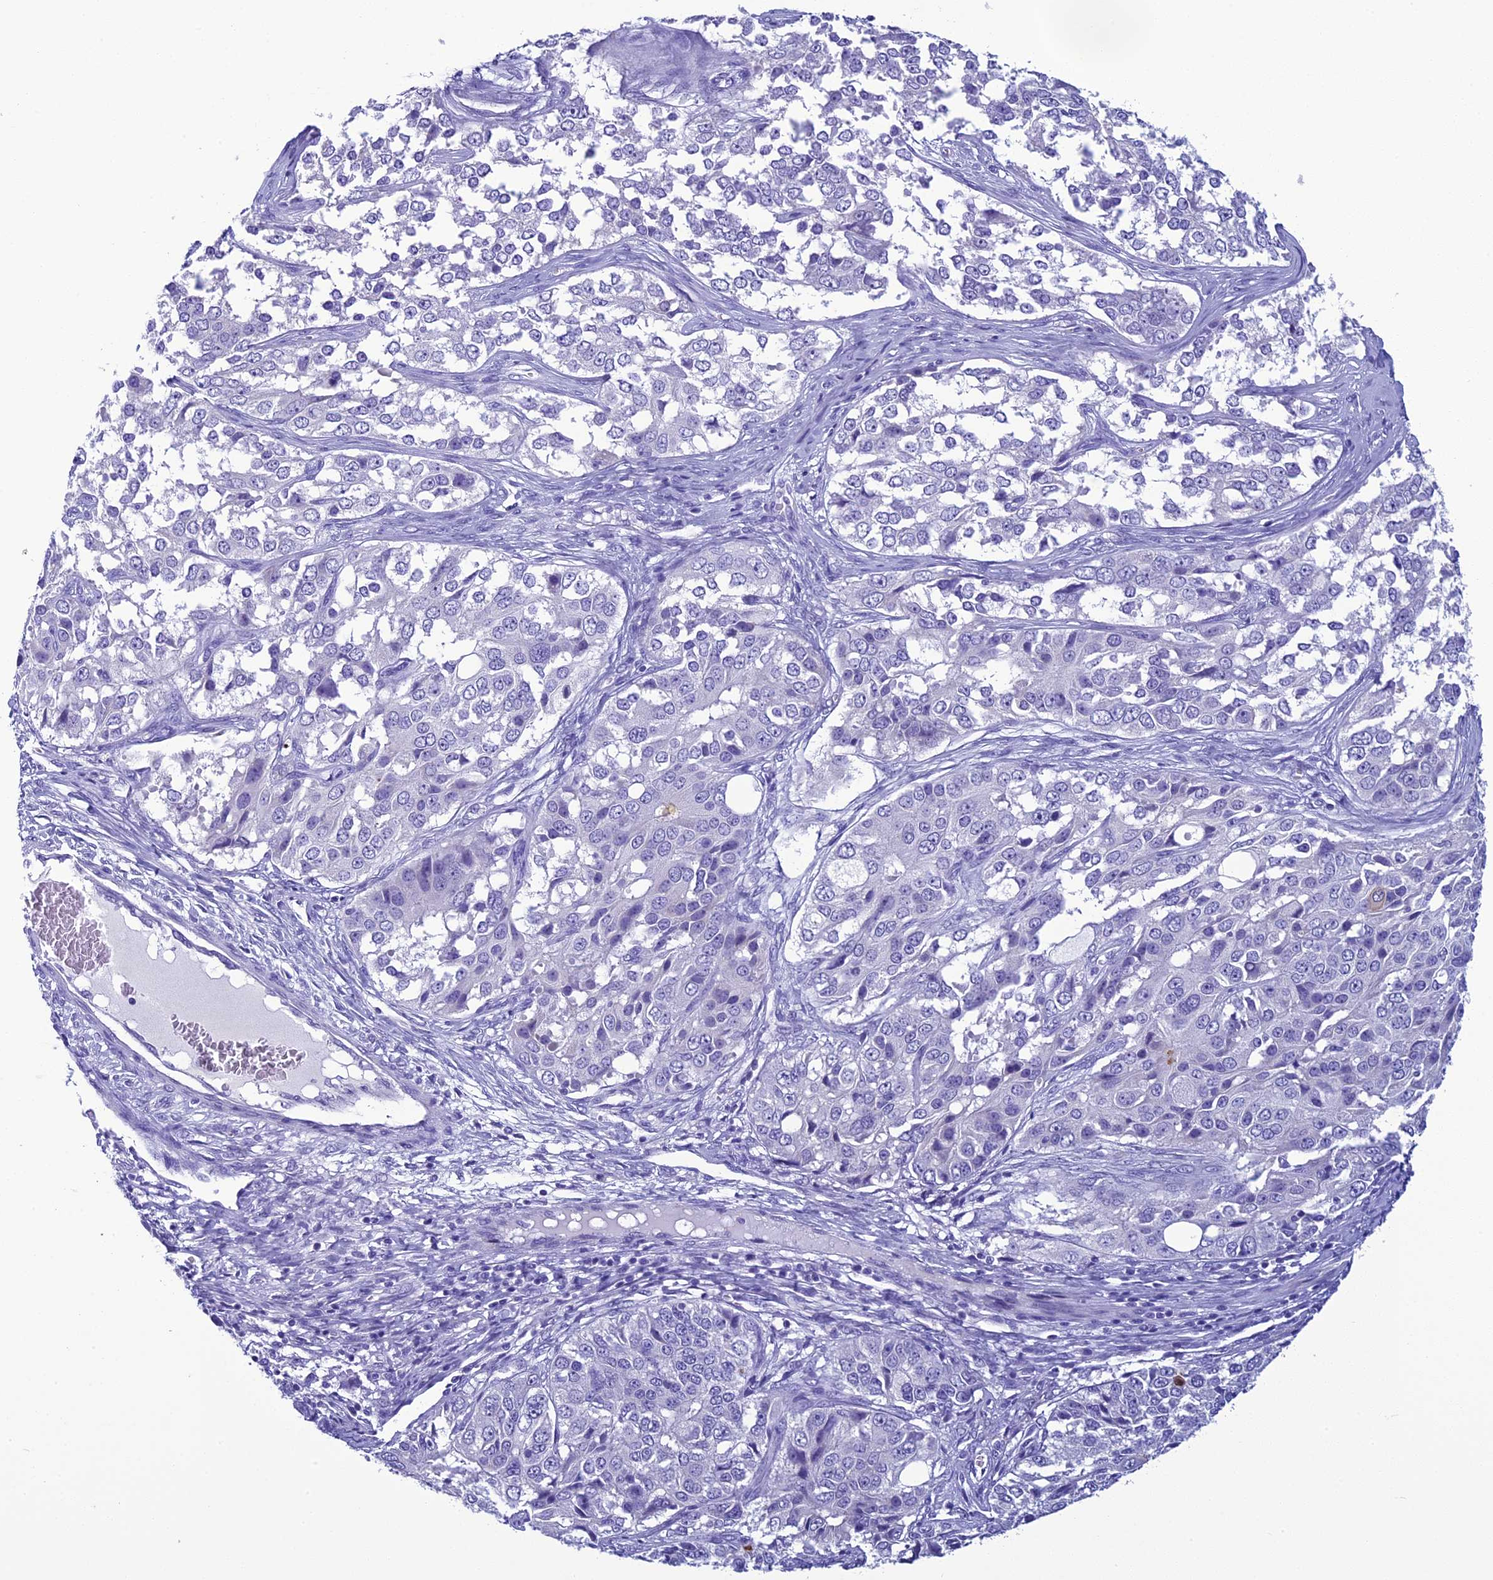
{"staining": {"intensity": "negative", "quantity": "none", "location": "none"}, "tissue": "ovarian cancer", "cell_type": "Tumor cells", "image_type": "cancer", "snomed": [{"axis": "morphology", "description": "Carcinoma, endometroid"}, {"axis": "topography", "description": "Ovary"}], "caption": "Human endometroid carcinoma (ovarian) stained for a protein using immunohistochemistry (IHC) displays no expression in tumor cells.", "gene": "SCEL", "patient": {"sex": "female", "age": 51}}